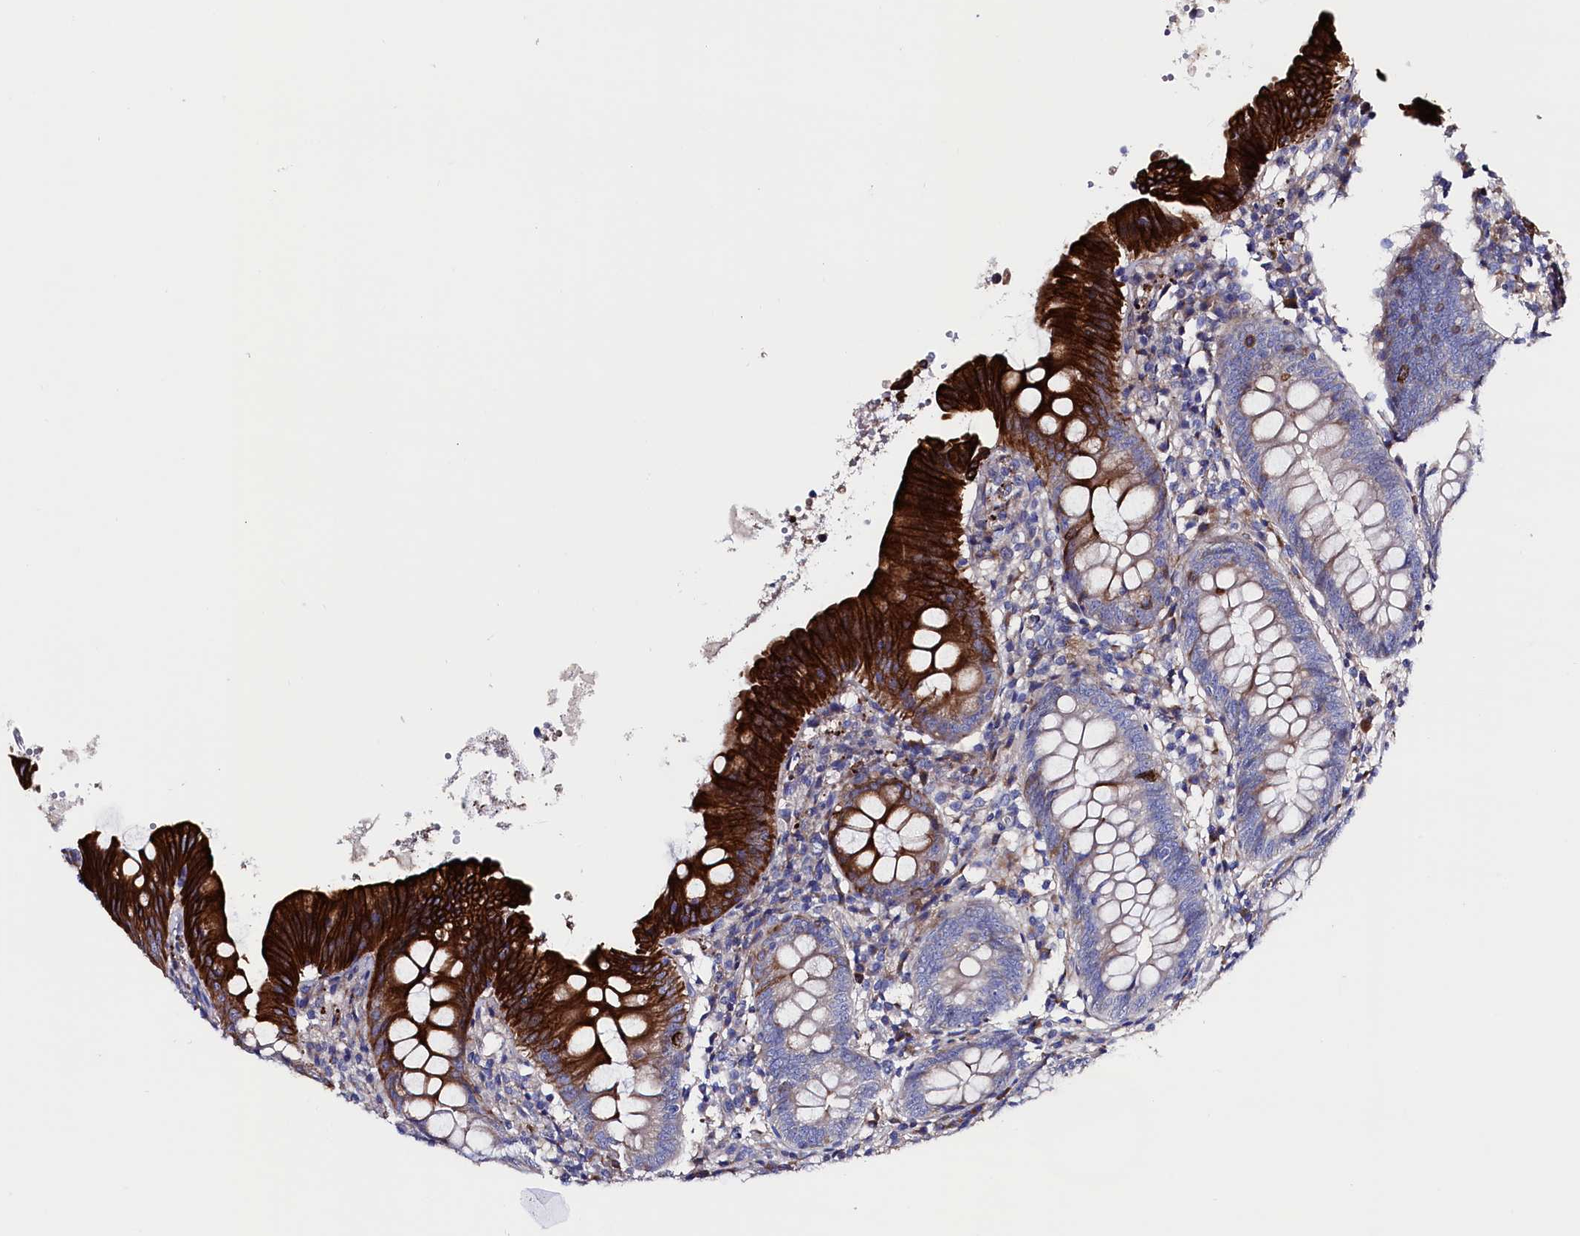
{"staining": {"intensity": "strong", "quantity": "25%-75%", "location": "cytoplasmic/membranous"}, "tissue": "appendix", "cell_type": "Glandular cells", "image_type": "normal", "snomed": [{"axis": "morphology", "description": "Normal tissue, NOS"}, {"axis": "topography", "description": "Appendix"}], "caption": "Strong cytoplasmic/membranous expression is appreciated in about 25%-75% of glandular cells in benign appendix.", "gene": "WNT8A", "patient": {"sex": "female", "age": 54}}